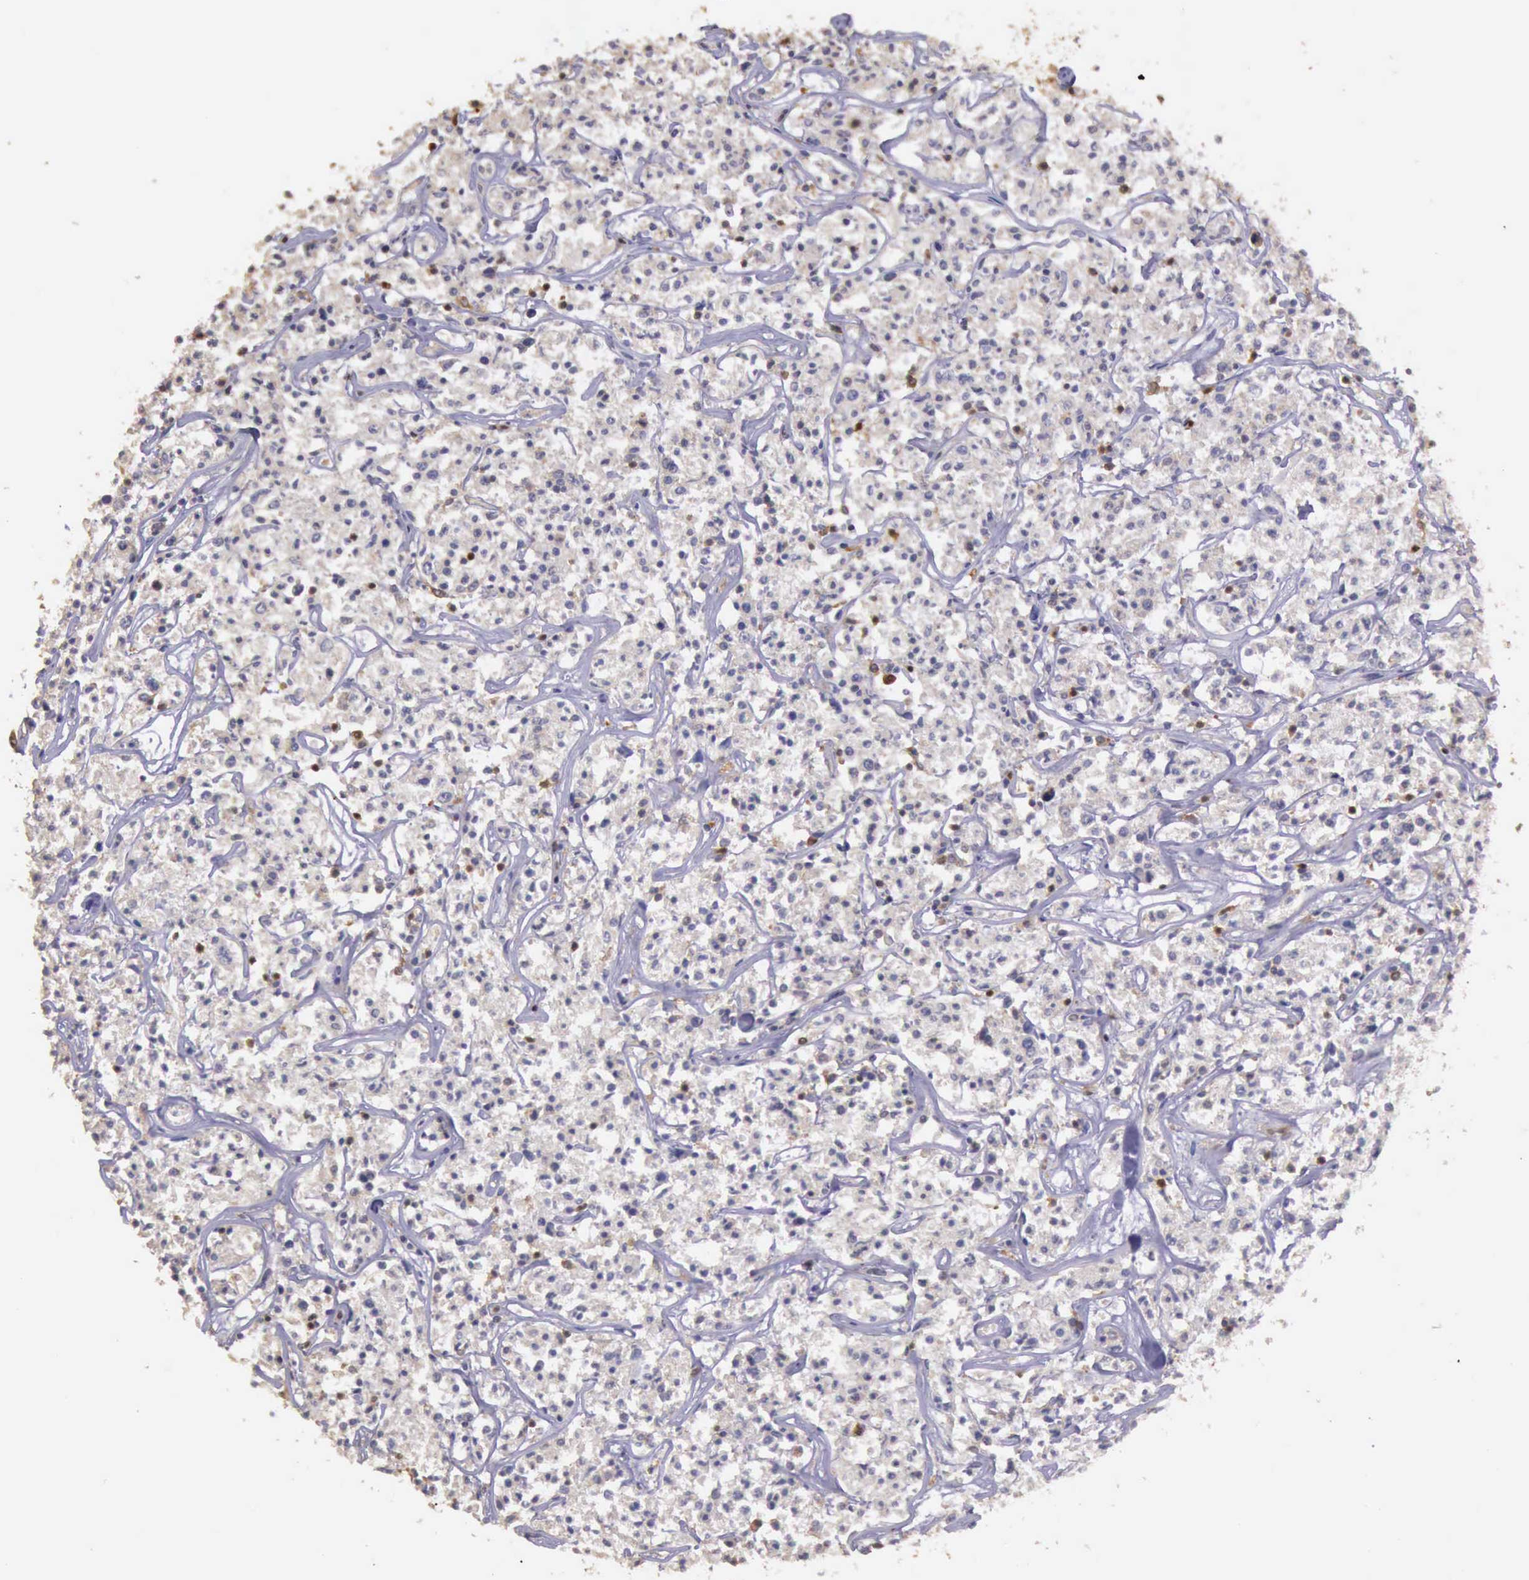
{"staining": {"intensity": "negative", "quantity": "none", "location": "none"}, "tissue": "lymphoma", "cell_type": "Tumor cells", "image_type": "cancer", "snomed": [{"axis": "morphology", "description": "Malignant lymphoma, non-Hodgkin's type, Low grade"}, {"axis": "topography", "description": "Small intestine"}], "caption": "Immunohistochemistry (IHC) image of neoplastic tissue: human lymphoma stained with DAB (3,3'-diaminobenzidine) displays no significant protein positivity in tumor cells. The staining is performed using DAB brown chromogen with nuclei counter-stained in using hematoxylin.", "gene": "ARHGAP4", "patient": {"sex": "female", "age": 59}}